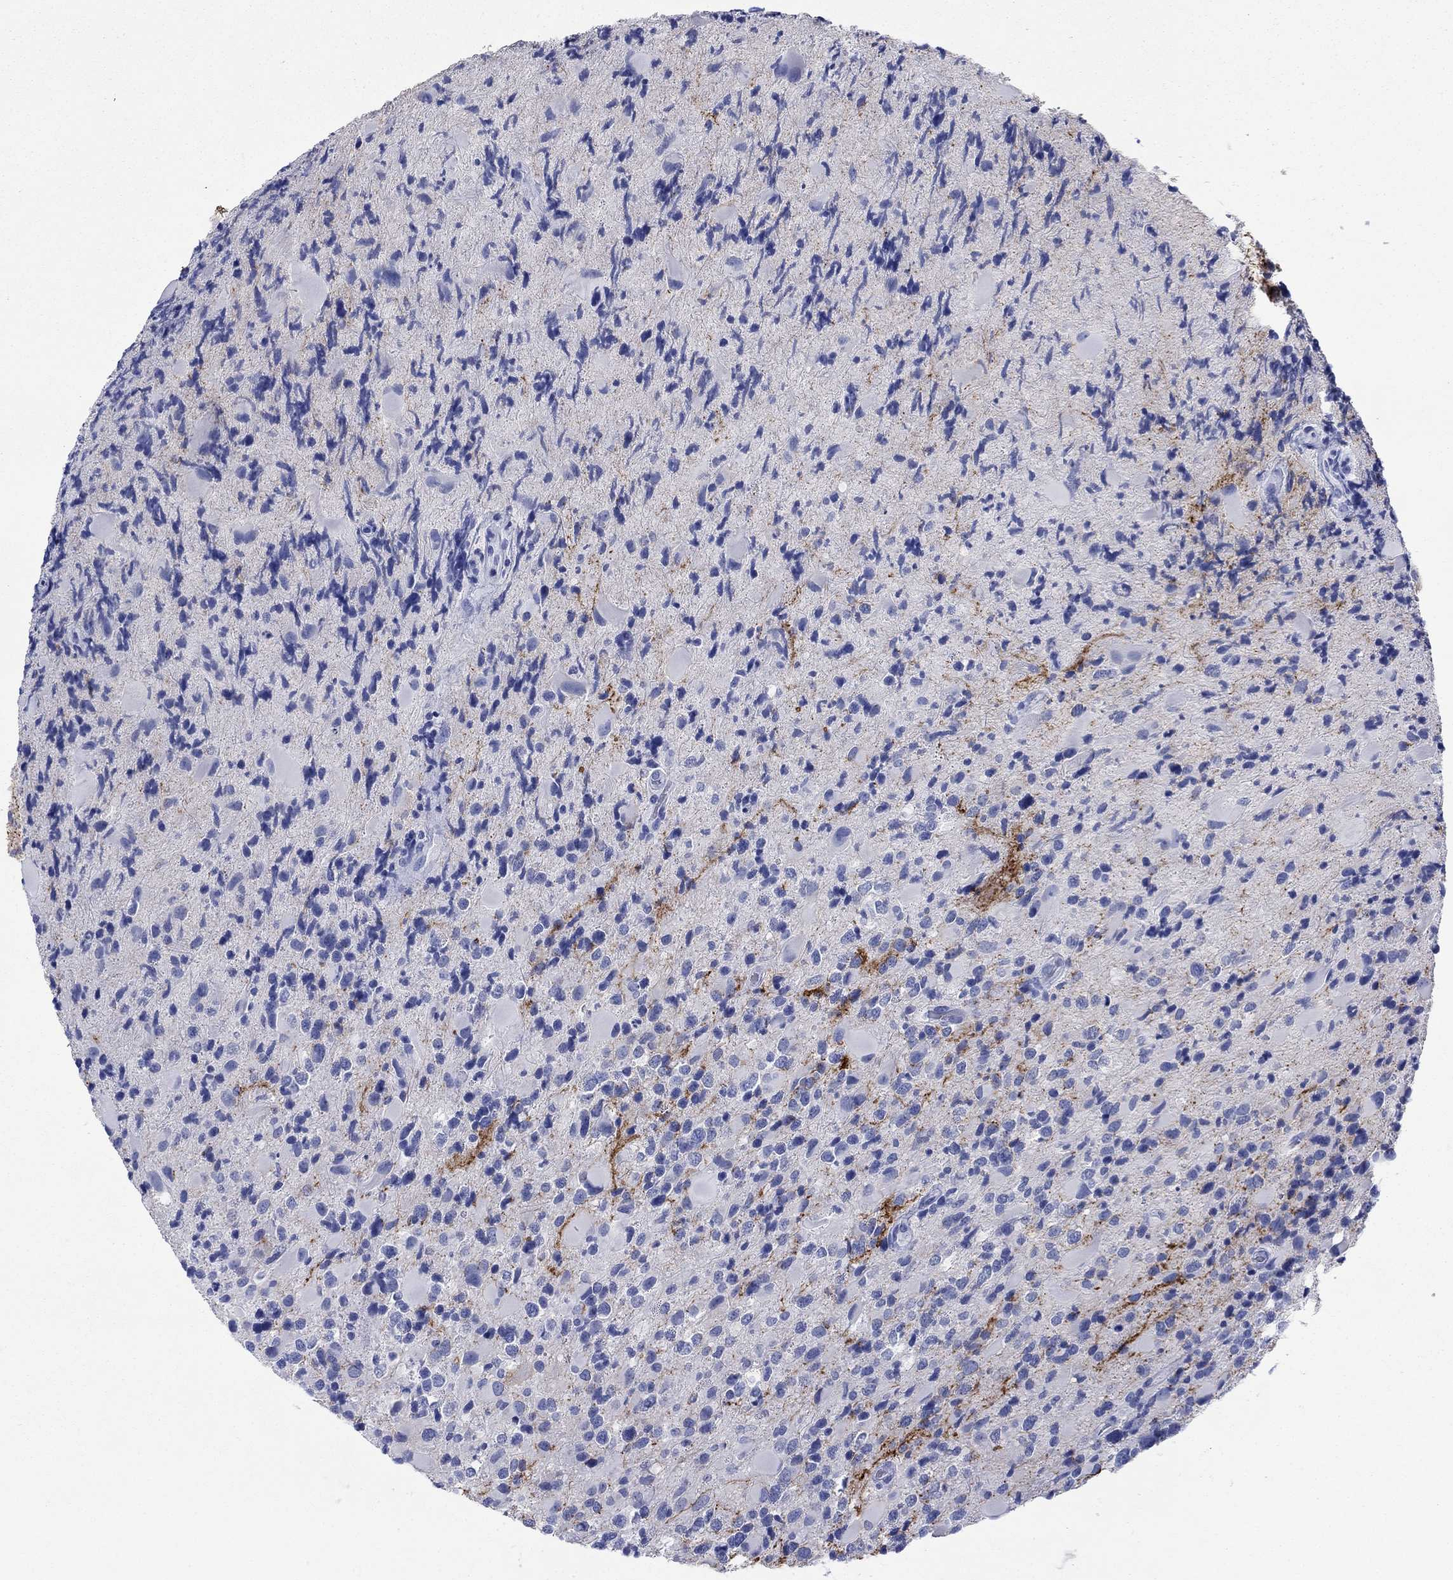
{"staining": {"intensity": "negative", "quantity": "none", "location": "none"}, "tissue": "glioma", "cell_type": "Tumor cells", "image_type": "cancer", "snomed": [{"axis": "morphology", "description": "Glioma, malignant, Low grade"}, {"axis": "topography", "description": "Brain"}], "caption": "An image of low-grade glioma (malignant) stained for a protein reveals no brown staining in tumor cells. (Stains: DAB (3,3'-diaminobenzidine) immunohistochemistry (IHC) with hematoxylin counter stain, Microscopy: brightfield microscopy at high magnification).", "gene": "ATP1B1", "patient": {"sex": "female", "age": 32}}